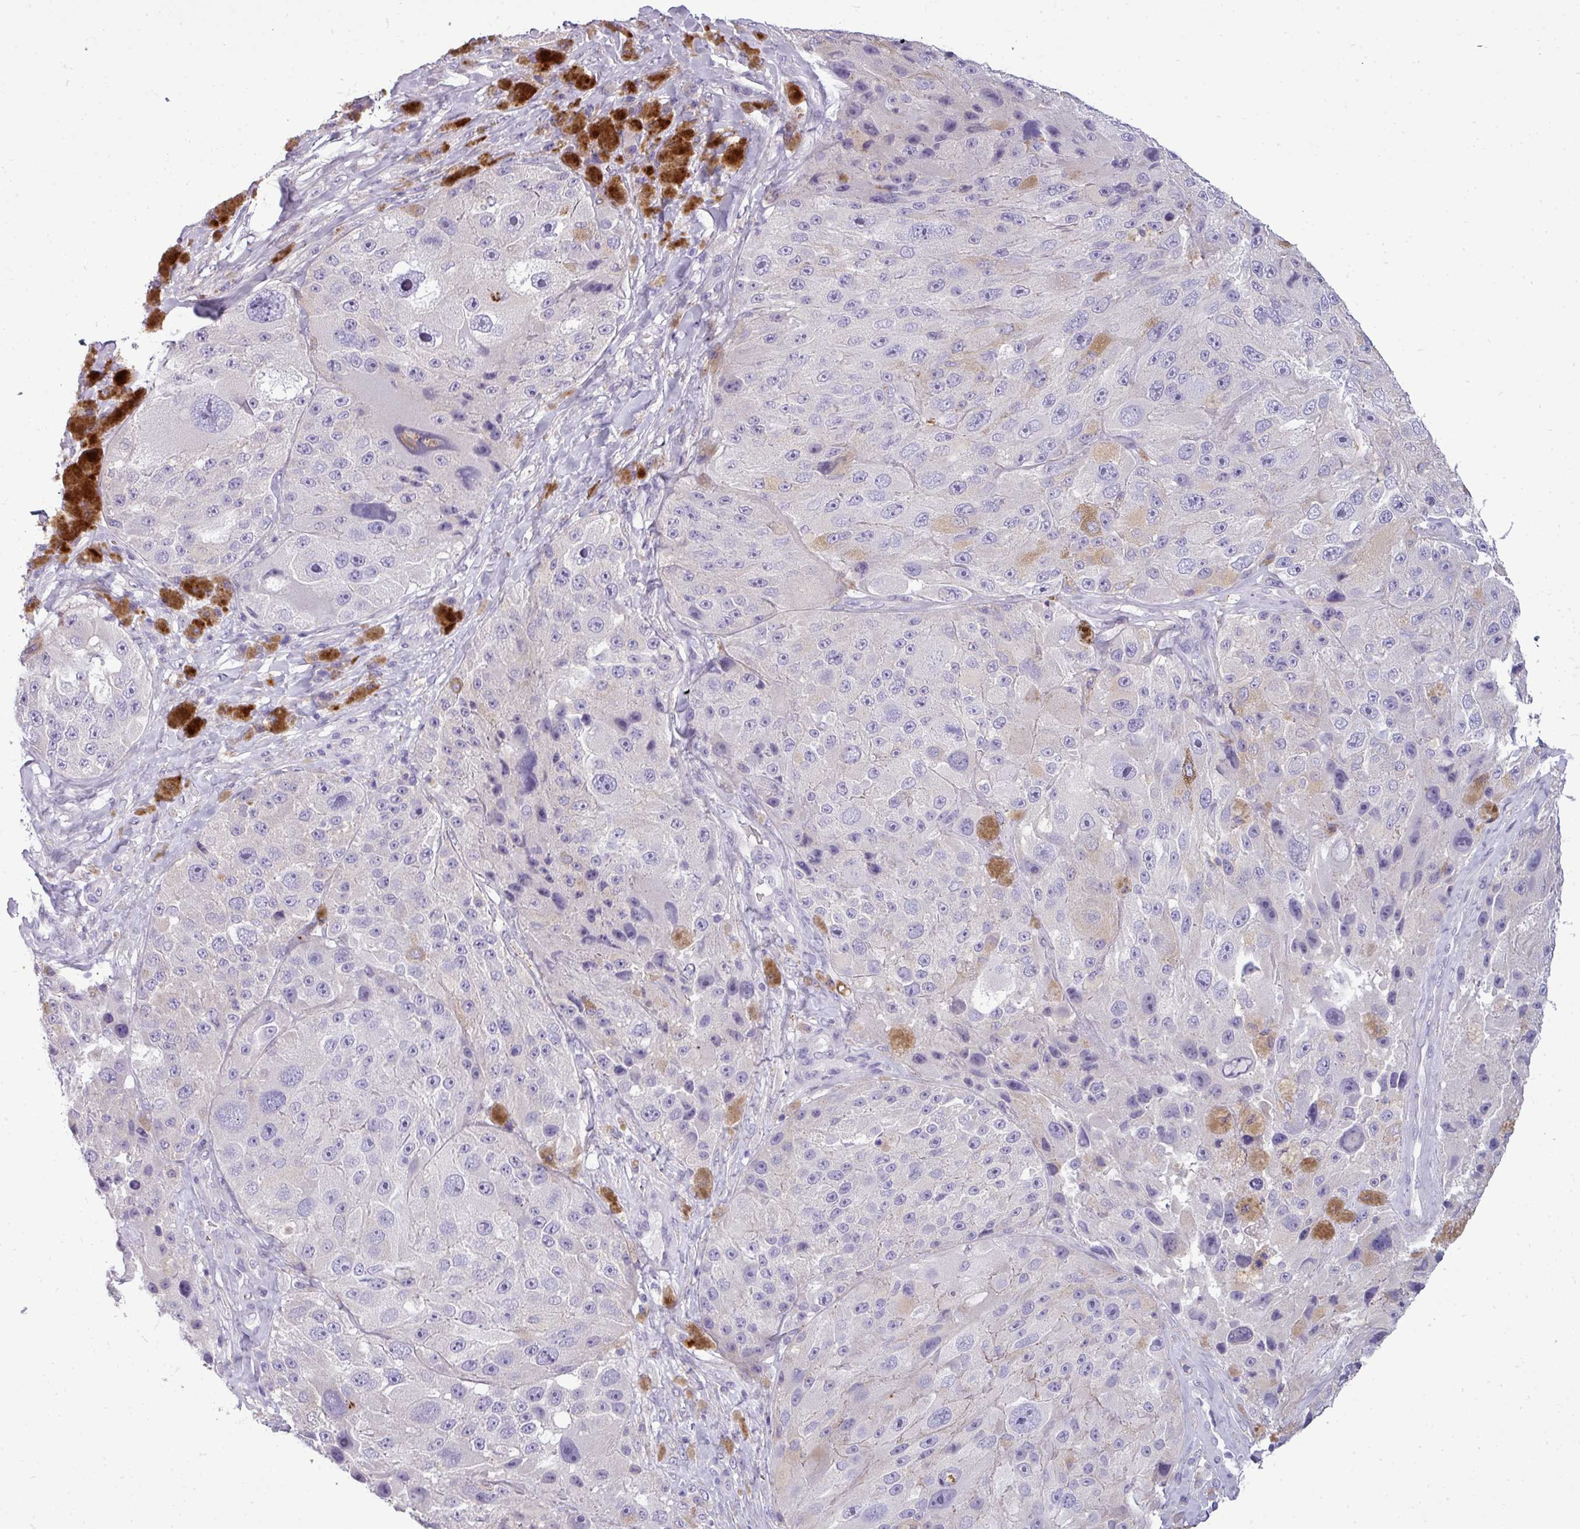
{"staining": {"intensity": "negative", "quantity": "none", "location": "none"}, "tissue": "melanoma", "cell_type": "Tumor cells", "image_type": "cancer", "snomed": [{"axis": "morphology", "description": "Malignant melanoma, Metastatic site"}, {"axis": "topography", "description": "Lymph node"}], "caption": "Tumor cells show no significant positivity in melanoma.", "gene": "DNAAF9", "patient": {"sex": "male", "age": 62}}